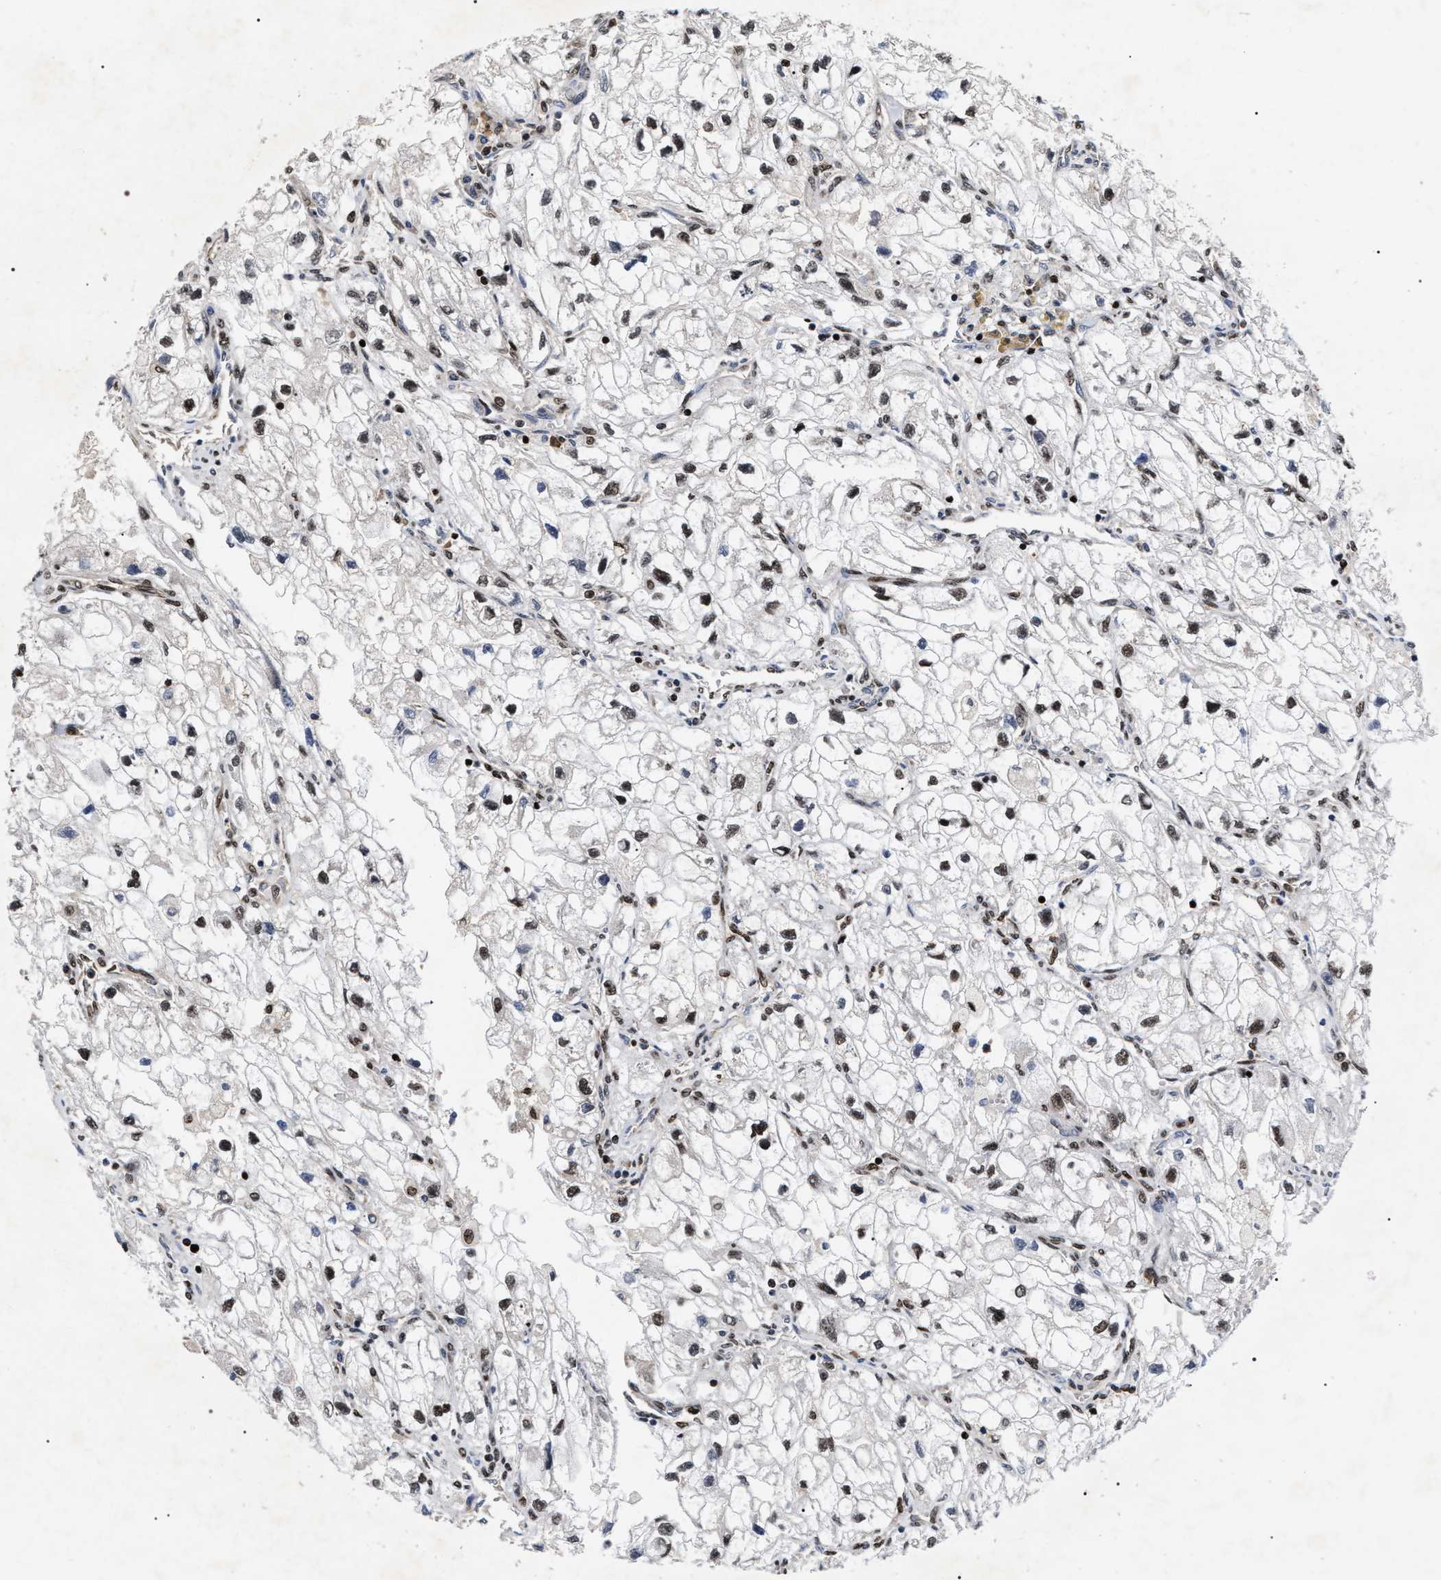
{"staining": {"intensity": "weak", "quantity": ">75%", "location": "nuclear"}, "tissue": "renal cancer", "cell_type": "Tumor cells", "image_type": "cancer", "snomed": [{"axis": "morphology", "description": "Adenocarcinoma, NOS"}, {"axis": "topography", "description": "Kidney"}], "caption": "The photomicrograph reveals immunohistochemical staining of adenocarcinoma (renal). There is weak nuclear expression is identified in about >75% of tumor cells.", "gene": "RRP1B", "patient": {"sex": "female", "age": 70}}